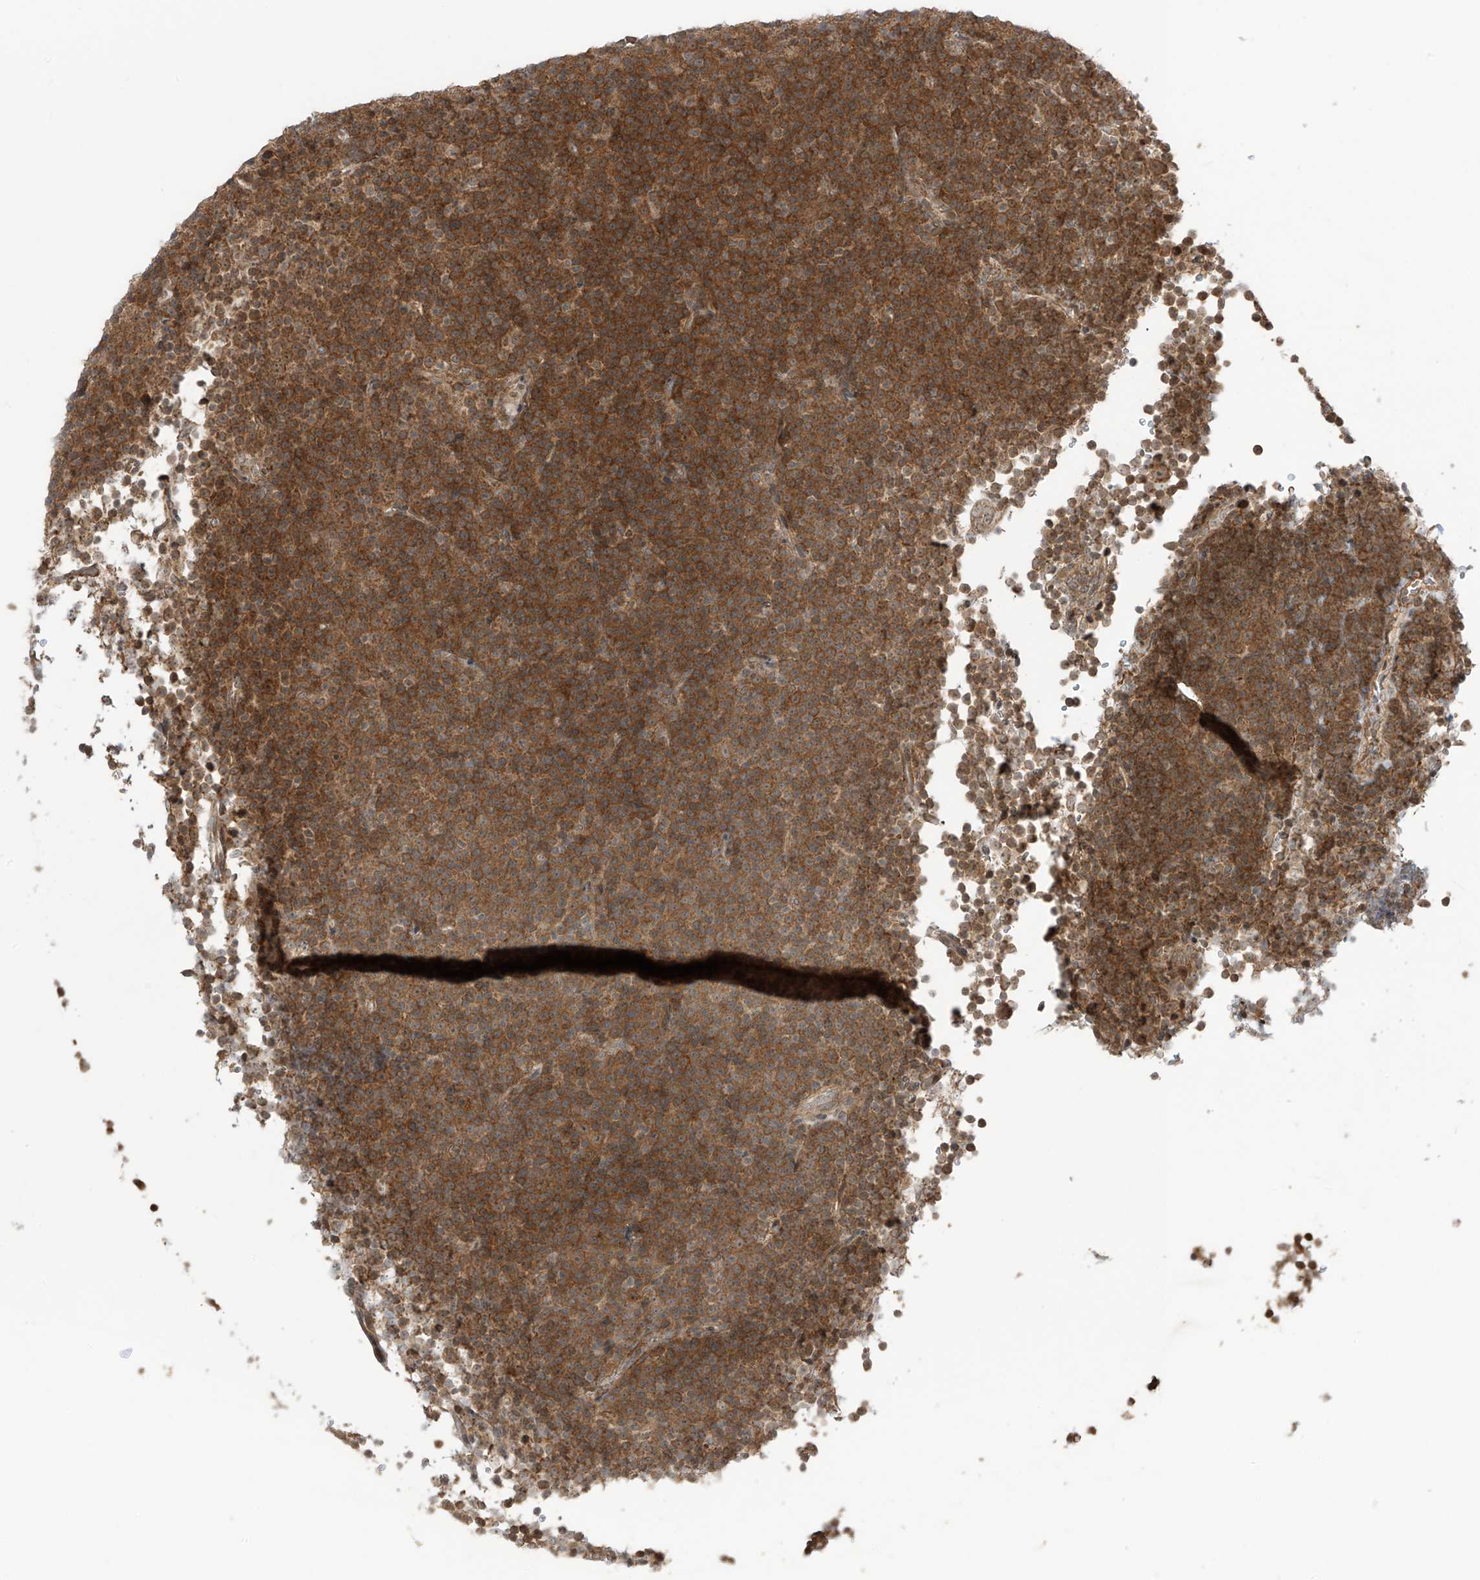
{"staining": {"intensity": "moderate", "quantity": ">75%", "location": "cytoplasmic/membranous"}, "tissue": "lymphoma", "cell_type": "Tumor cells", "image_type": "cancer", "snomed": [{"axis": "morphology", "description": "Malignant lymphoma, non-Hodgkin's type, Low grade"}, {"axis": "topography", "description": "Lymph node"}], "caption": "Moderate cytoplasmic/membranous expression for a protein is appreciated in about >75% of tumor cells of lymphoma using immunohistochemistry (IHC).", "gene": "PDE11A", "patient": {"sex": "female", "age": 67}}